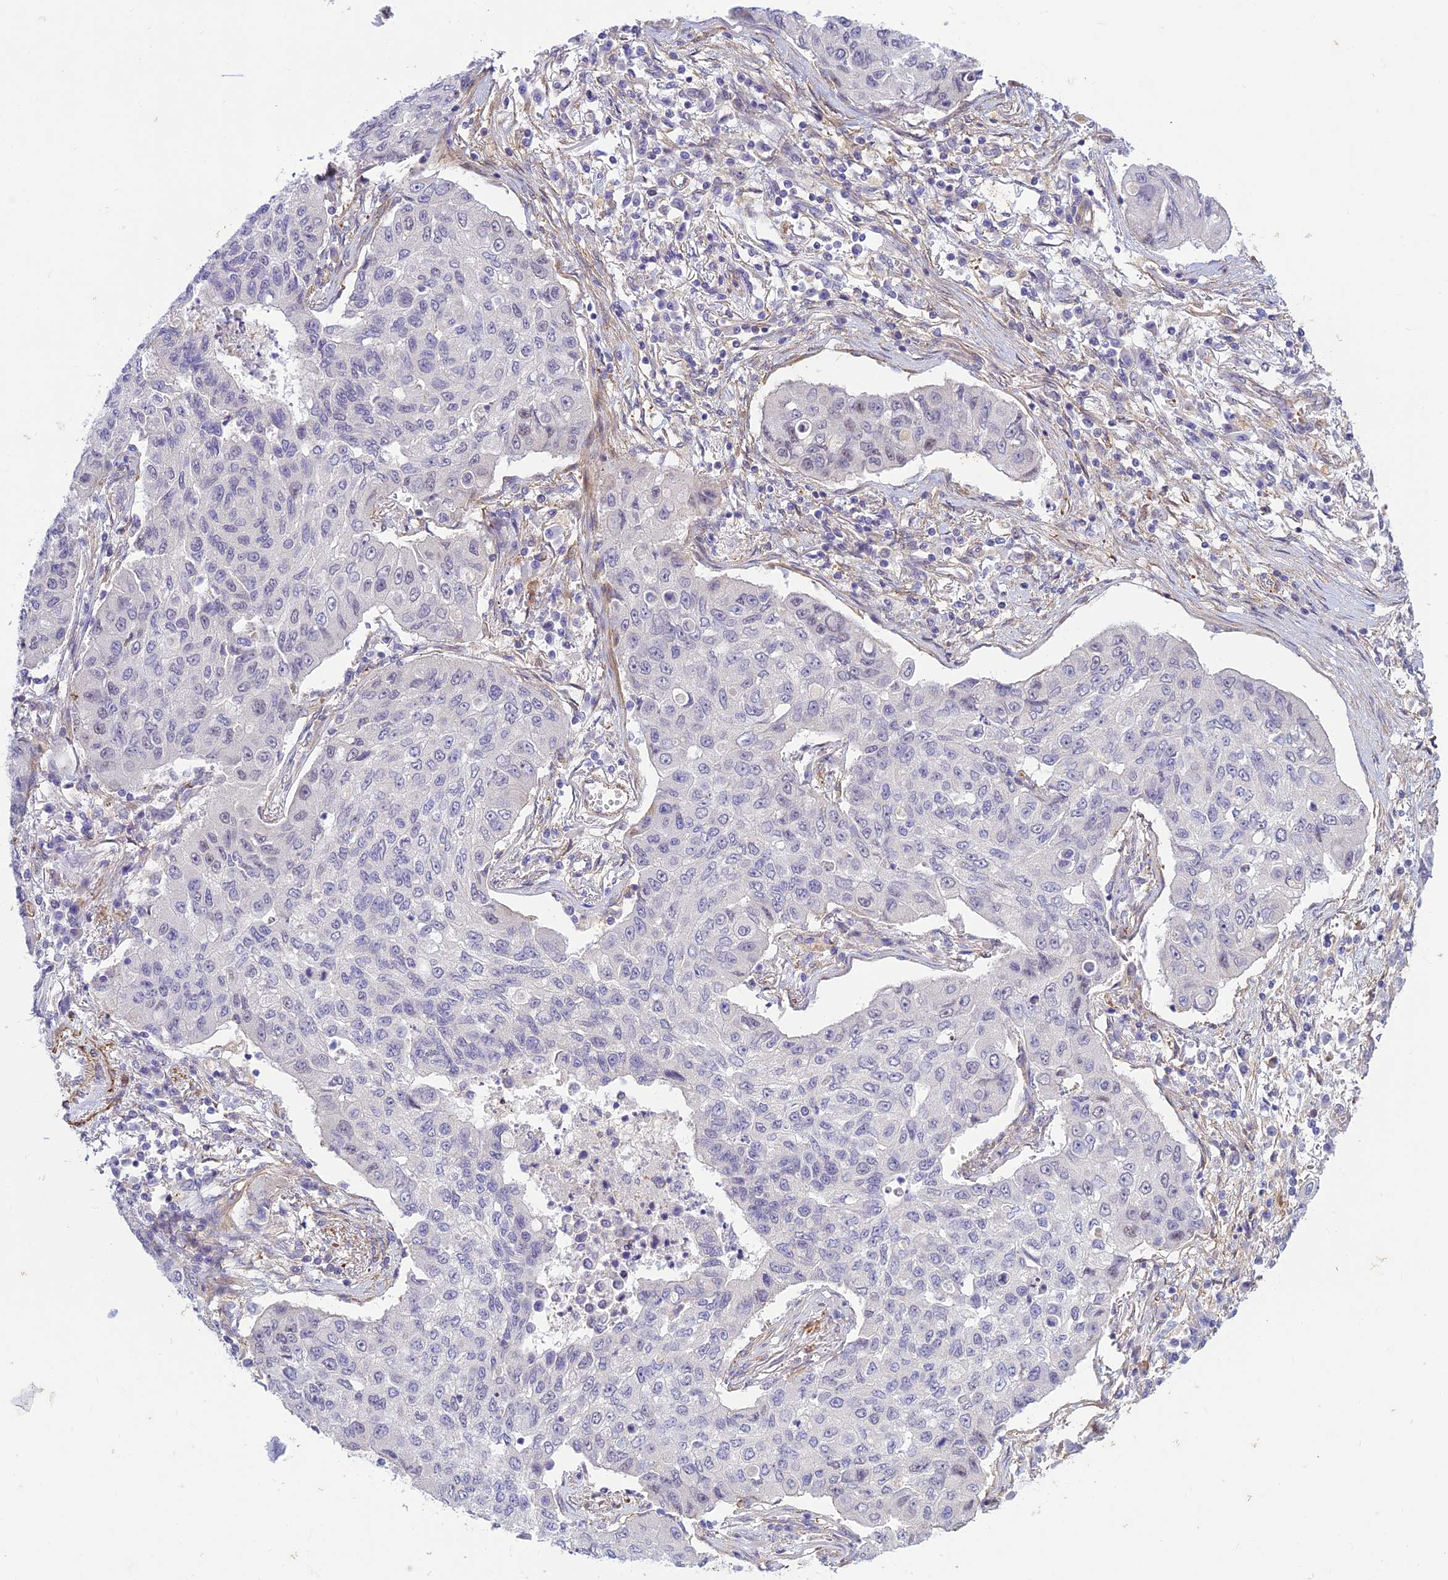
{"staining": {"intensity": "negative", "quantity": "none", "location": "none"}, "tissue": "lung cancer", "cell_type": "Tumor cells", "image_type": "cancer", "snomed": [{"axis": "morphology", "description": "Squamous cell carcinoma, NOS"}, {"axis": "topography", "description": "Lung"}], "caption": "Histopathology image shows no protein positivity in tumor cells of squamous cell carcinoma (lung) tissue. (Brightfield microscopy of DAB (3,3'-diaminobenzidine) immunohistochemistry (IHC) at high magnification).", "gene": "FBXW4", "patient": {"sex": "male", "age": 74}}